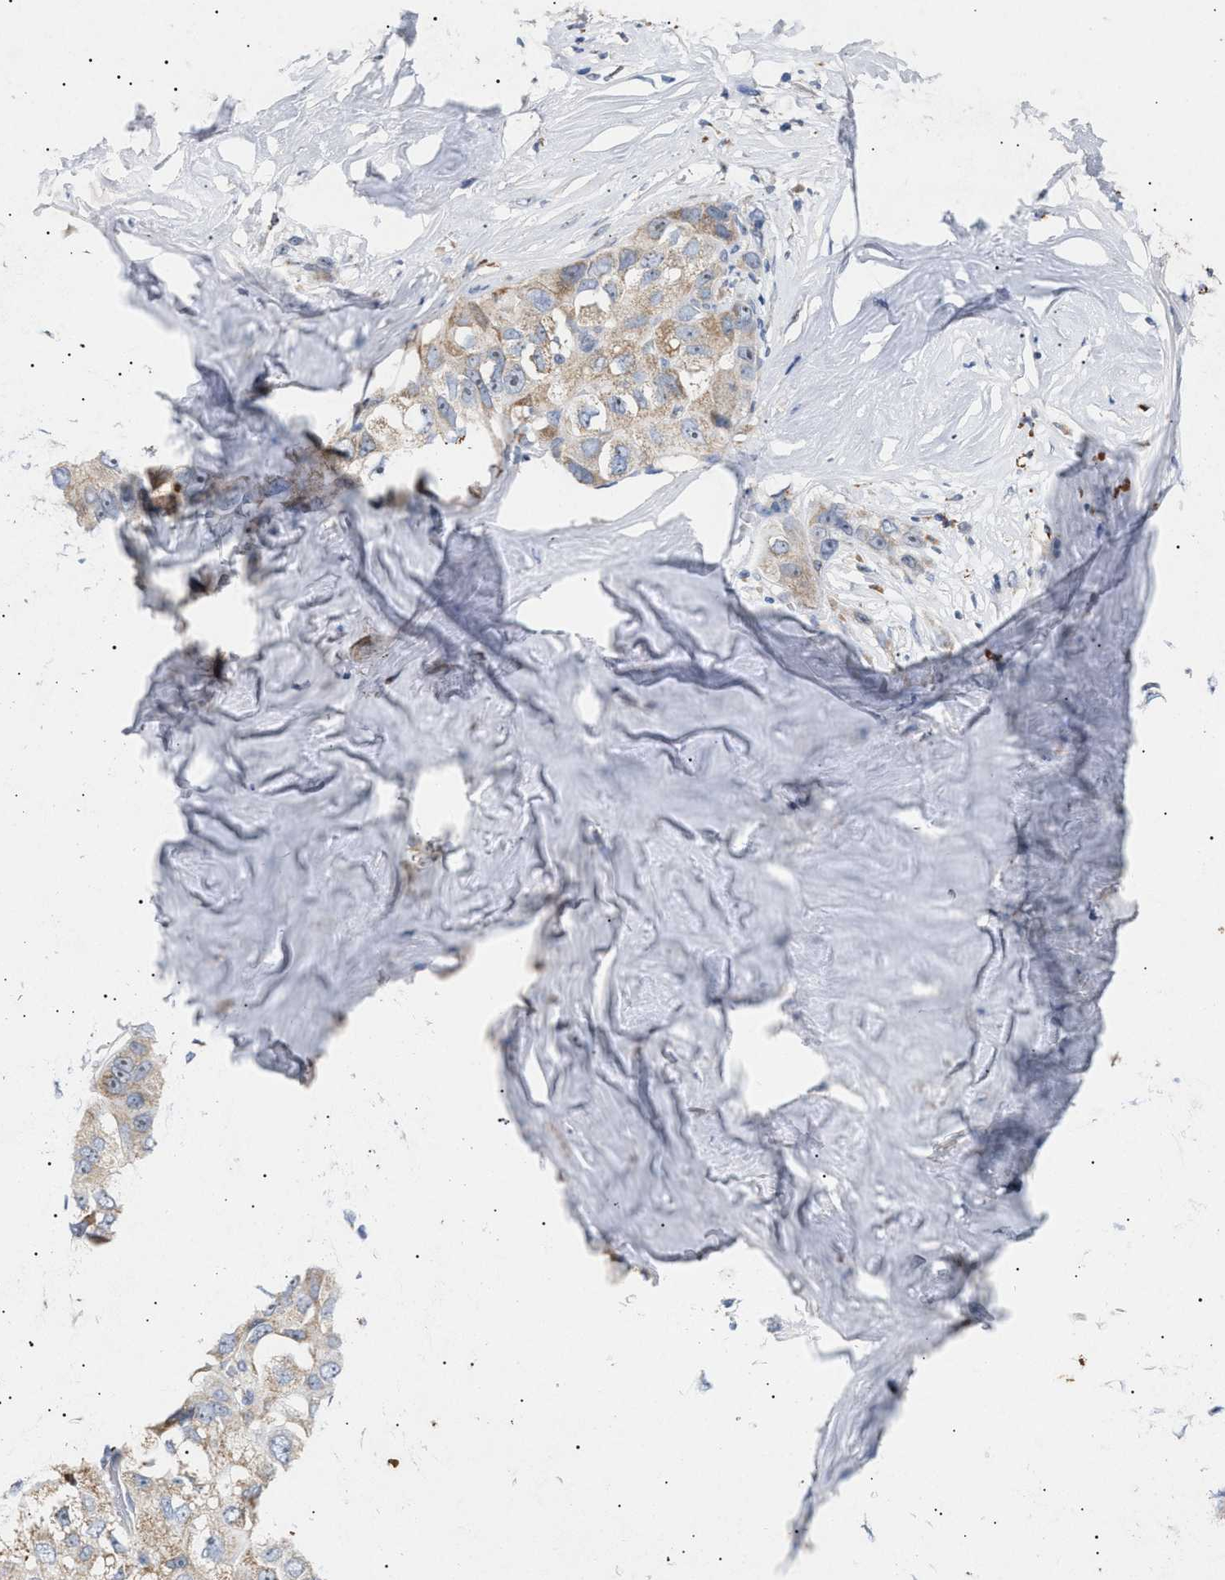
{"staining": {"intensity": "moderate", "quantity": "<25%", "location": "cytoplasmic/membranous"}, "tissue": "liver cancer", "cell_type": "Tumor cells", "image_type": "cancer", "snomed": [{"axis": "morphology", "description": "Carcinoma, Hepatocellular, NOS"}, {"axis": "topography", "description": "Liver"}], "caption": "A low amount of moderate cytoplasmic/membranous positivity is appreciated in about <25% of tumor cells in hepatocellular carcinoma (liver) tissue.", "gene": "SIRT5", "patient": {"sex": "male", "age": 80}}